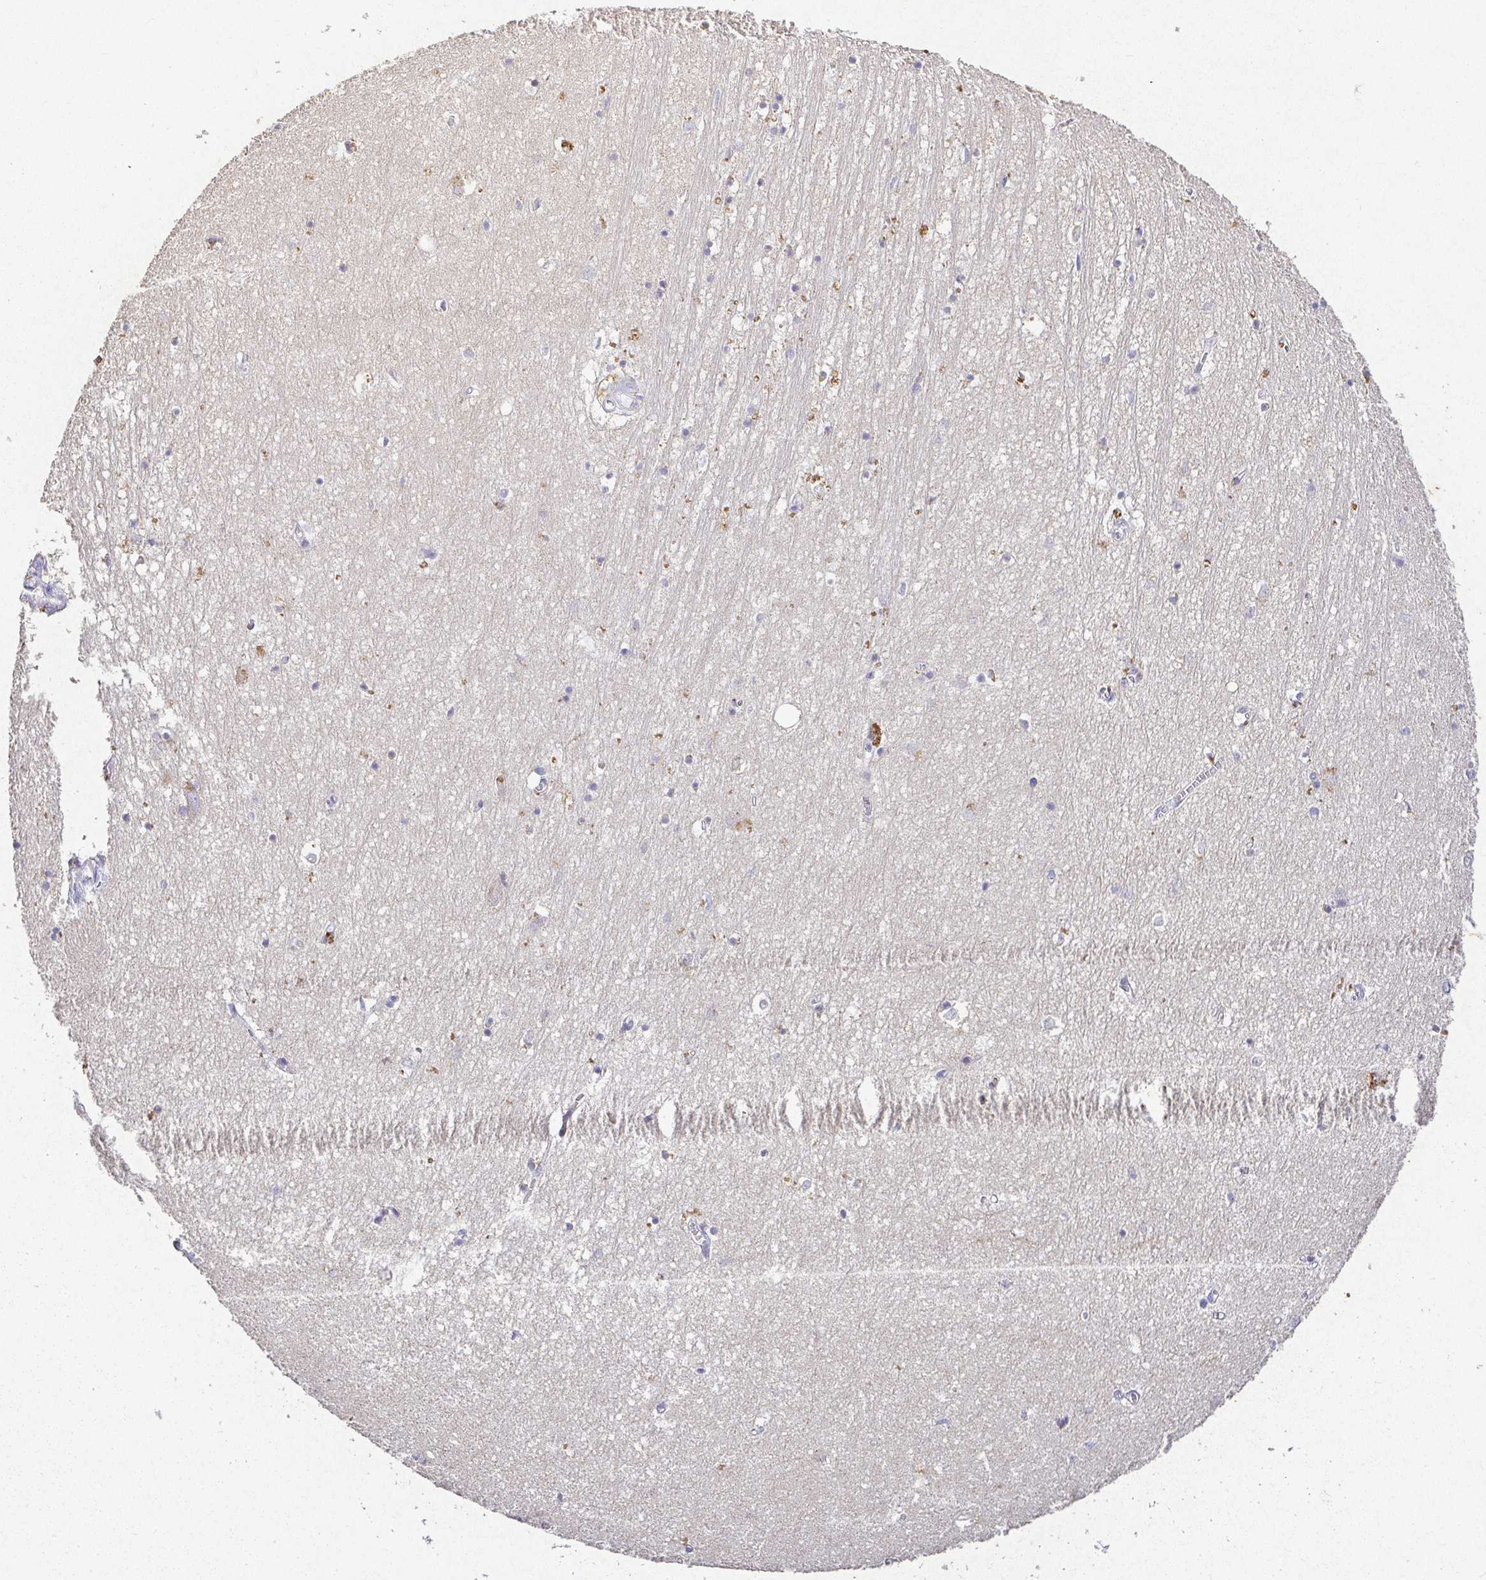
{"staining": {"intensity": "negative", "quantity": "none", "location": "none"}, "tissue": "hippocampus", "cell_type": "Glial cells", "image_type": "normal", "snomed": [{"axis": "morphology", "description": "Normal tissue, NOS"}, {"axis": "topography", "description": "Hippocampus"}], "caption": "Unremarkable hippocampus was stained to show a protein in brown. There is no significant positivity in glial cells. The staining was performed using DAB (3,3'-diaminobenzidine) to visualize the protein expression in brown, while the nuclei were stained in blue with hematoxylin (Magnification: 20x).", "gene": "RPS2", "patient": {"sex": "female", "age": 64}}